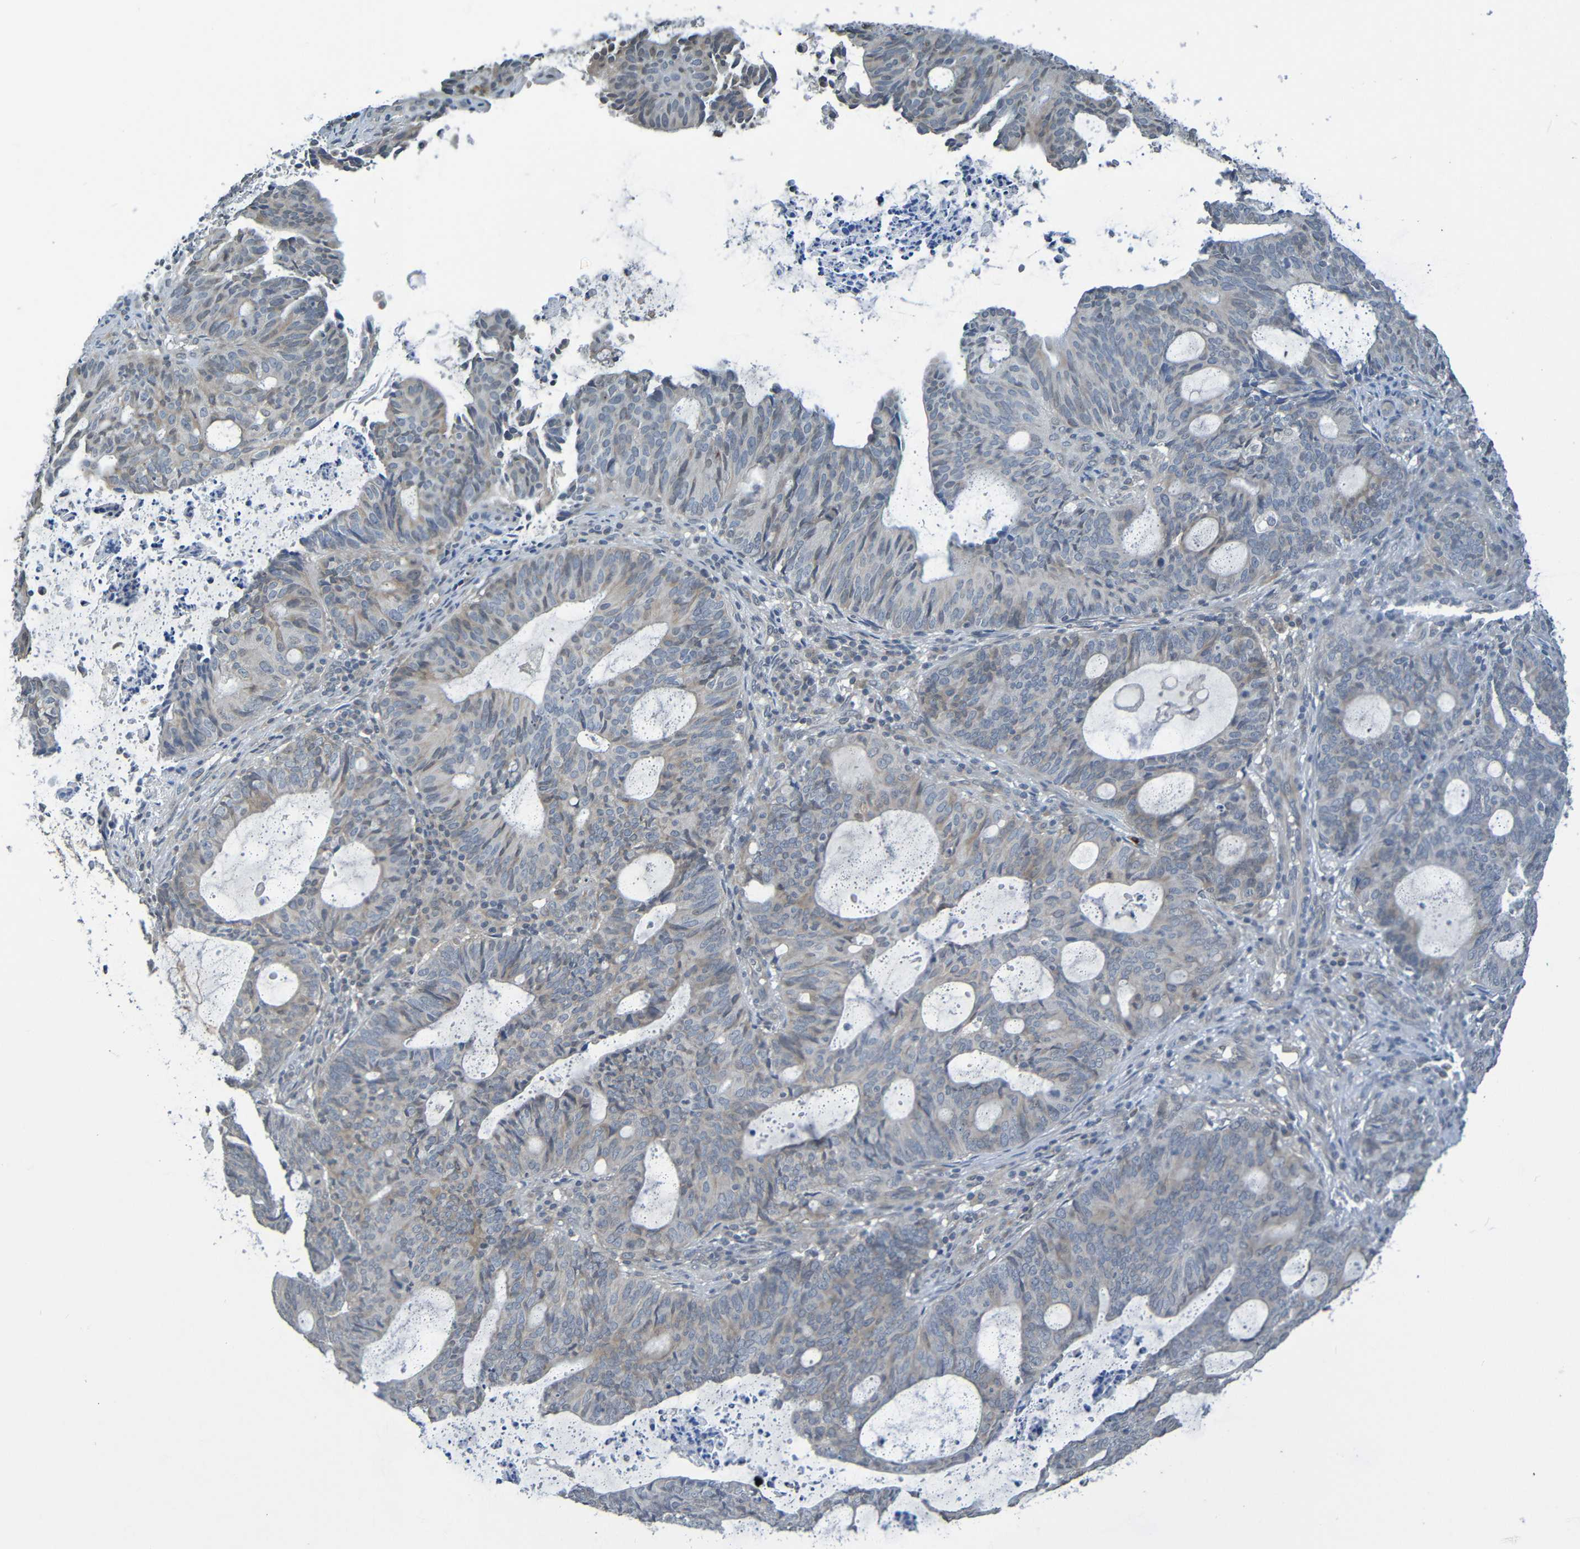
{"staining": {"intensity": "weak", "quantity": "<25%", "location": "cytoplasmic/membranous"}, "tissue": "endometrial cancer", "cell_type": "Tumor cells", "image_type": "cancer", "snomed": [{"axis": "morphology", "description": "Adenocarcinoma, NOS"}, {"axis": "topography", "description": "Uterus"}], "caption": "IHC of adenocarcinoma (endometrial) demonstrates no expression in tumor cells.", "gene": "C3AR1", "patient": {"sex": "female", "age": 83}}